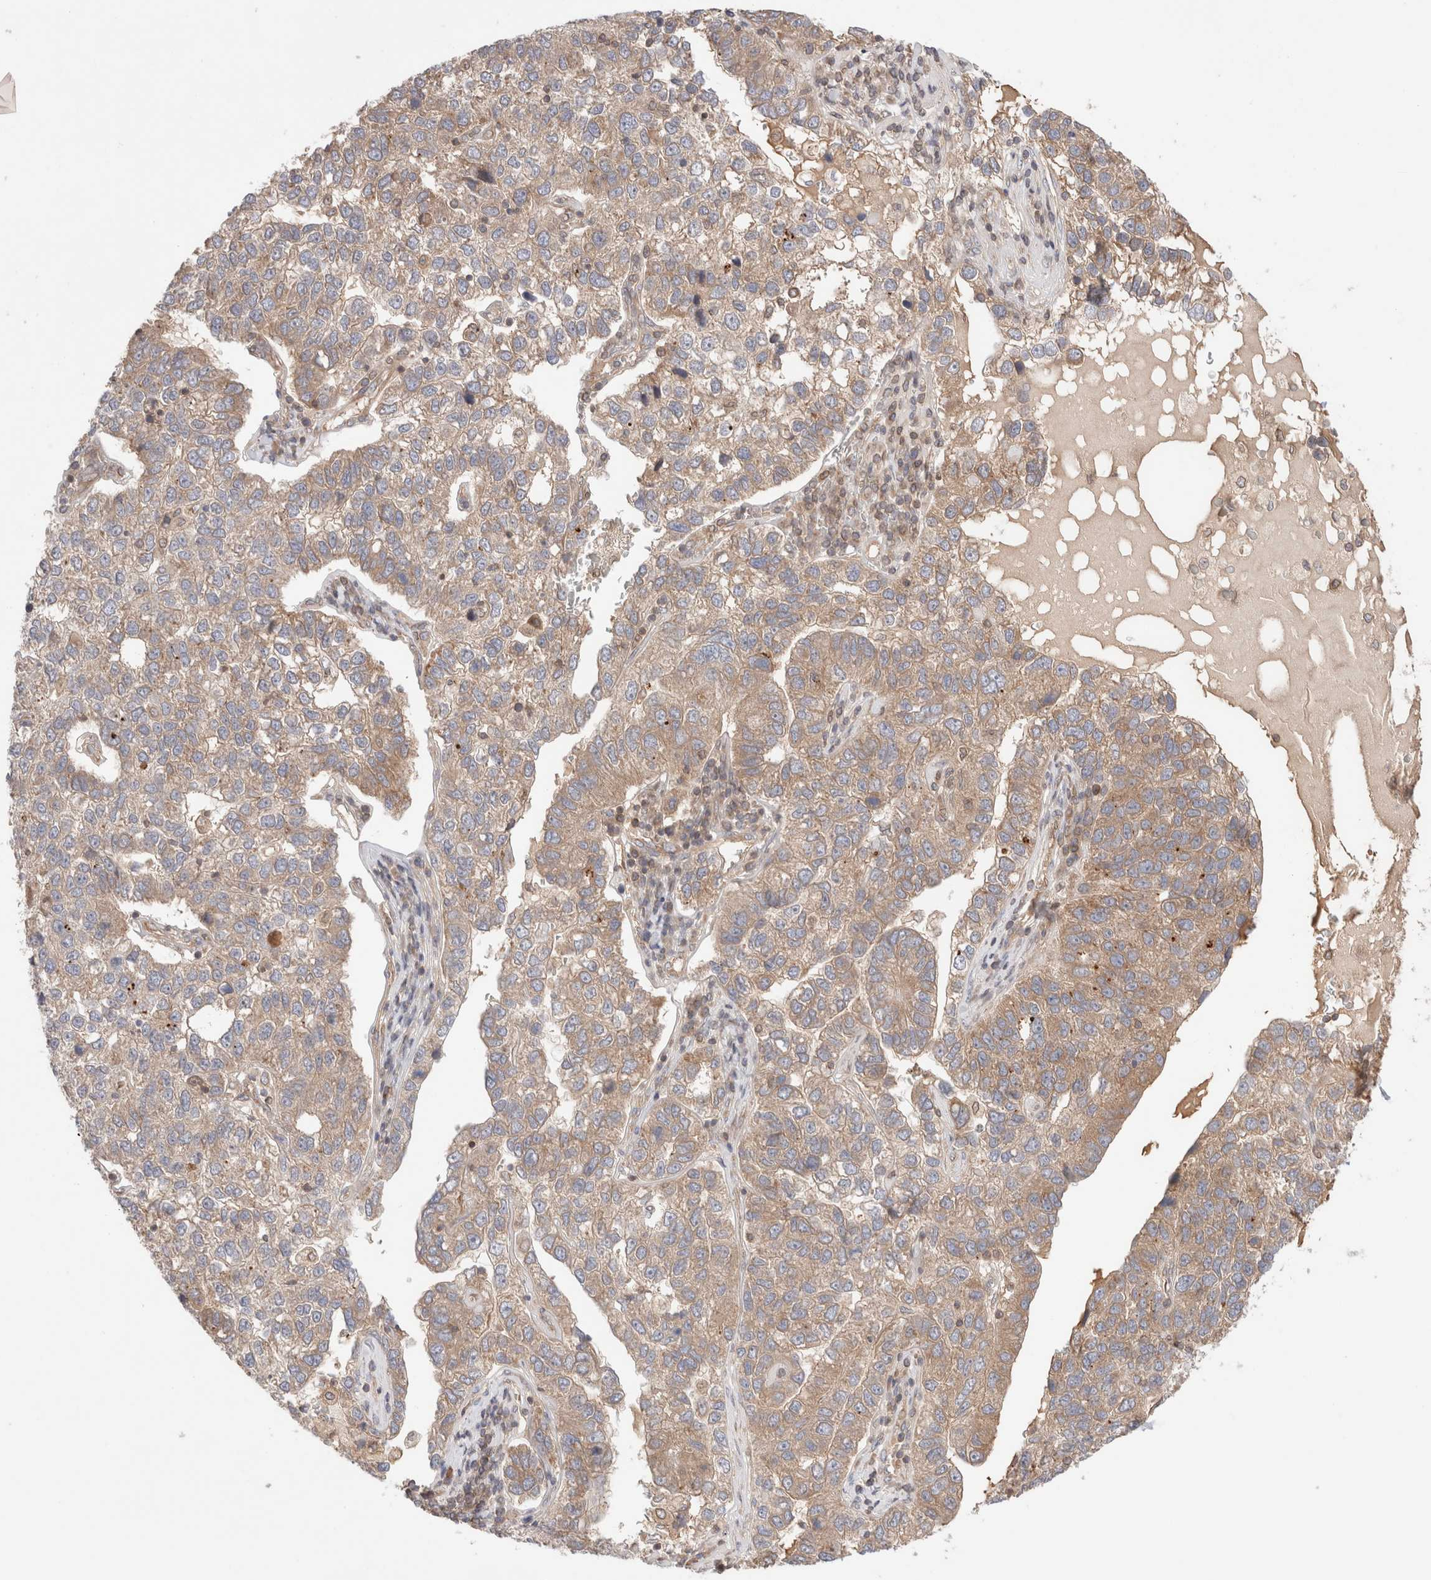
{"staining": {"intensity": "weak", "quantity": "25%-75%", "location": "cytoplasmic/membranous"}, "tissue": "pancreatic cancer", "cell_type": "Tumor cells", "image_type": "cancer", "snomed": [{"axis": "morphology", "description": "Adenocarcinoma, NOS"}, {"axis": "topography", "description": "Pancreas"}], "caption": "Immunohistochemical staining of pancreatic cancer demonstrates weak cytoplasmic/membranous protein staining in approximately 25%-75% of tumor cells.", "gene": "SIKE1", "patient": {"sex": "female", "age": 61}}